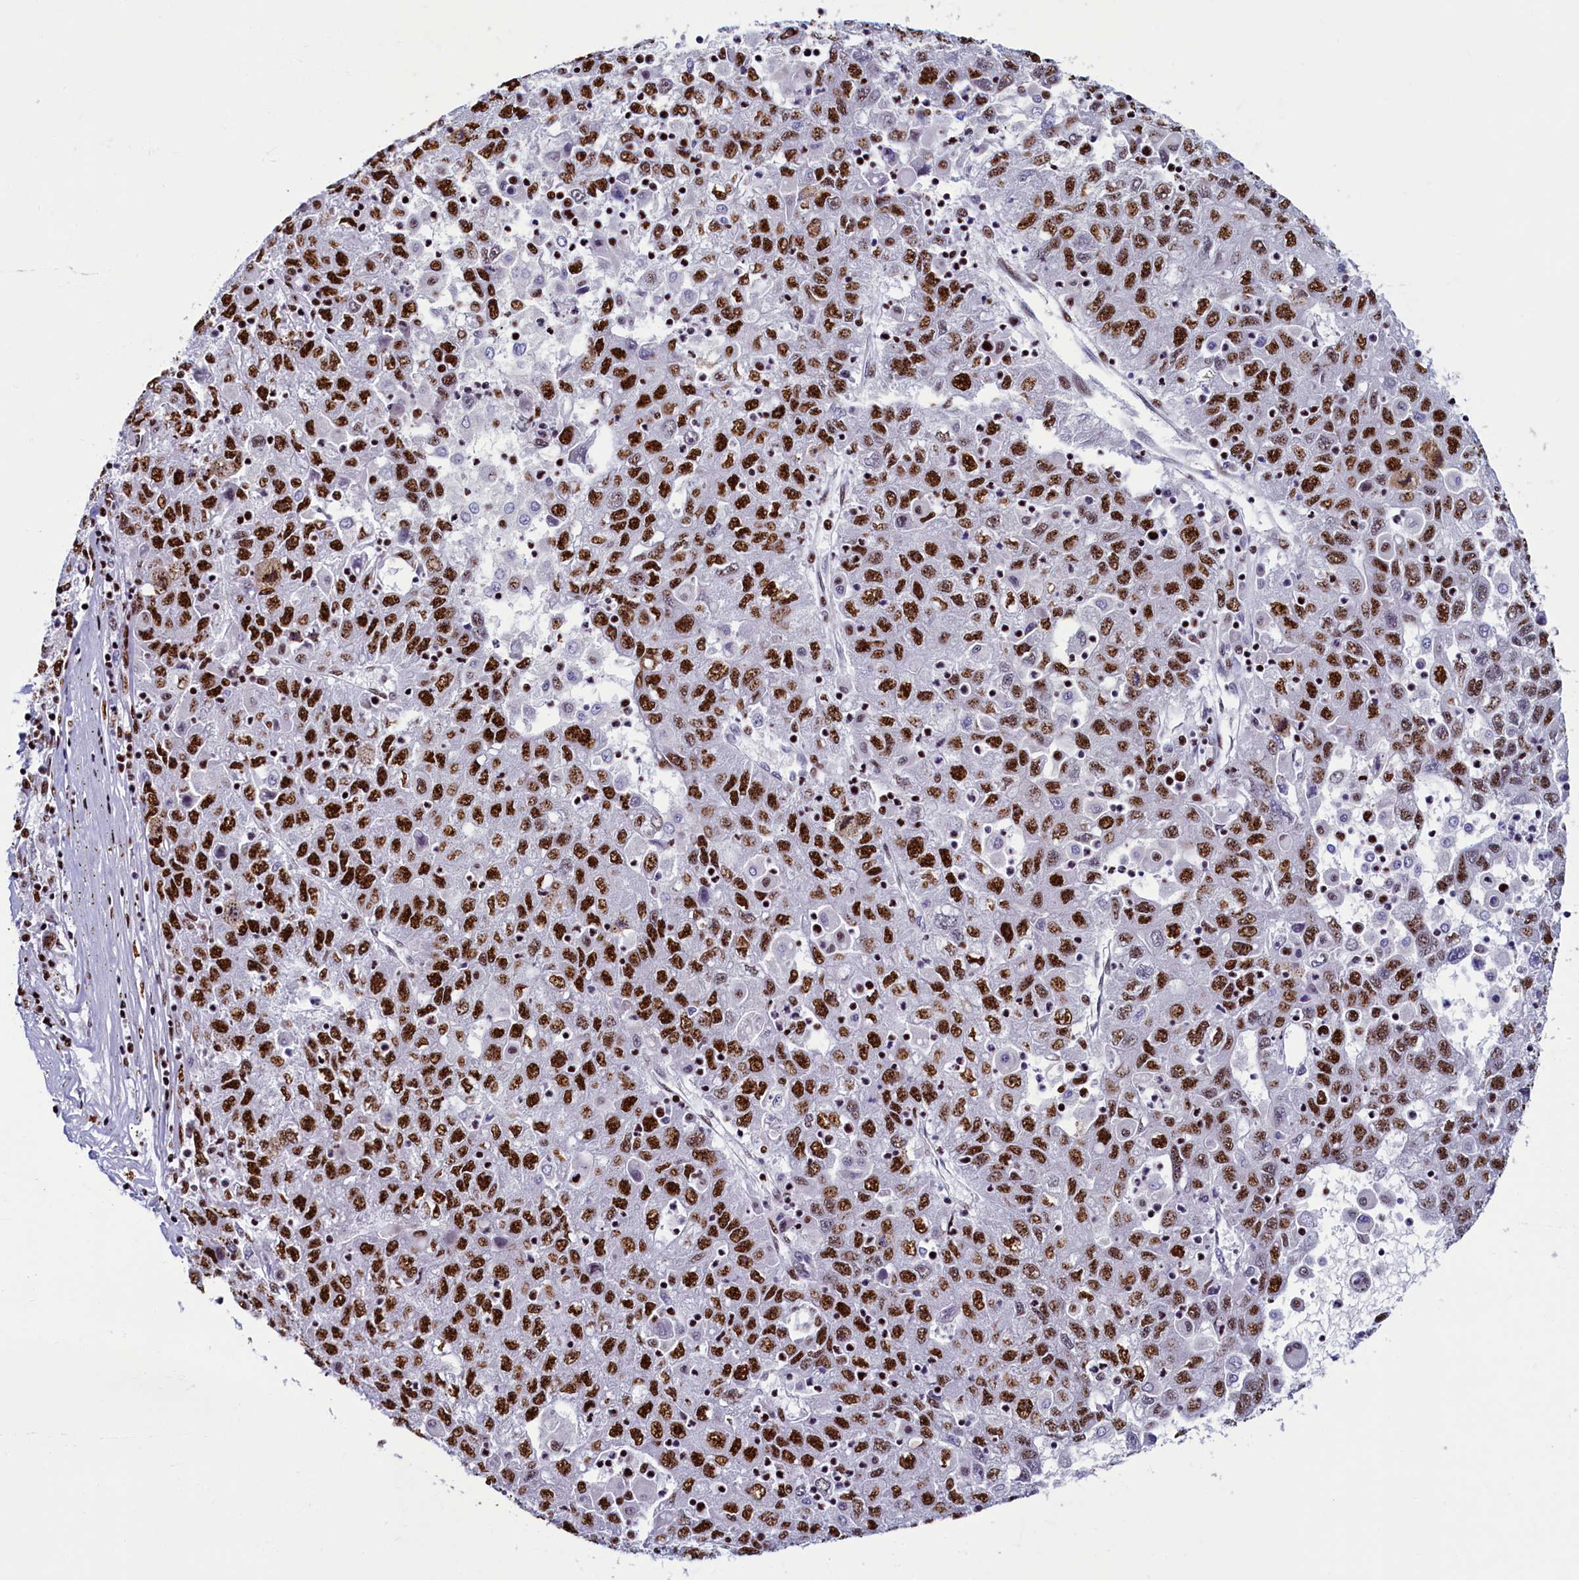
{"staining": {"intensity": "strong", "quantity": ">75%", "location": "nuclear"}, "tissue": "liver cancer", "cell_type": "Tumor cells", "image_type": "cancer", "snomed": [{"axis": "morphology", "description": "Carcinoma, Hepatocellular, NOS"}, {"axis": "topography", "description": "Liver"}], "caption": "Protein staining of liver cancer tissue shows strong nuclear positivity in about >75% of tumor cells.", "gene": "SRRM2", "patient": {"sex": "male", "age": 49}}